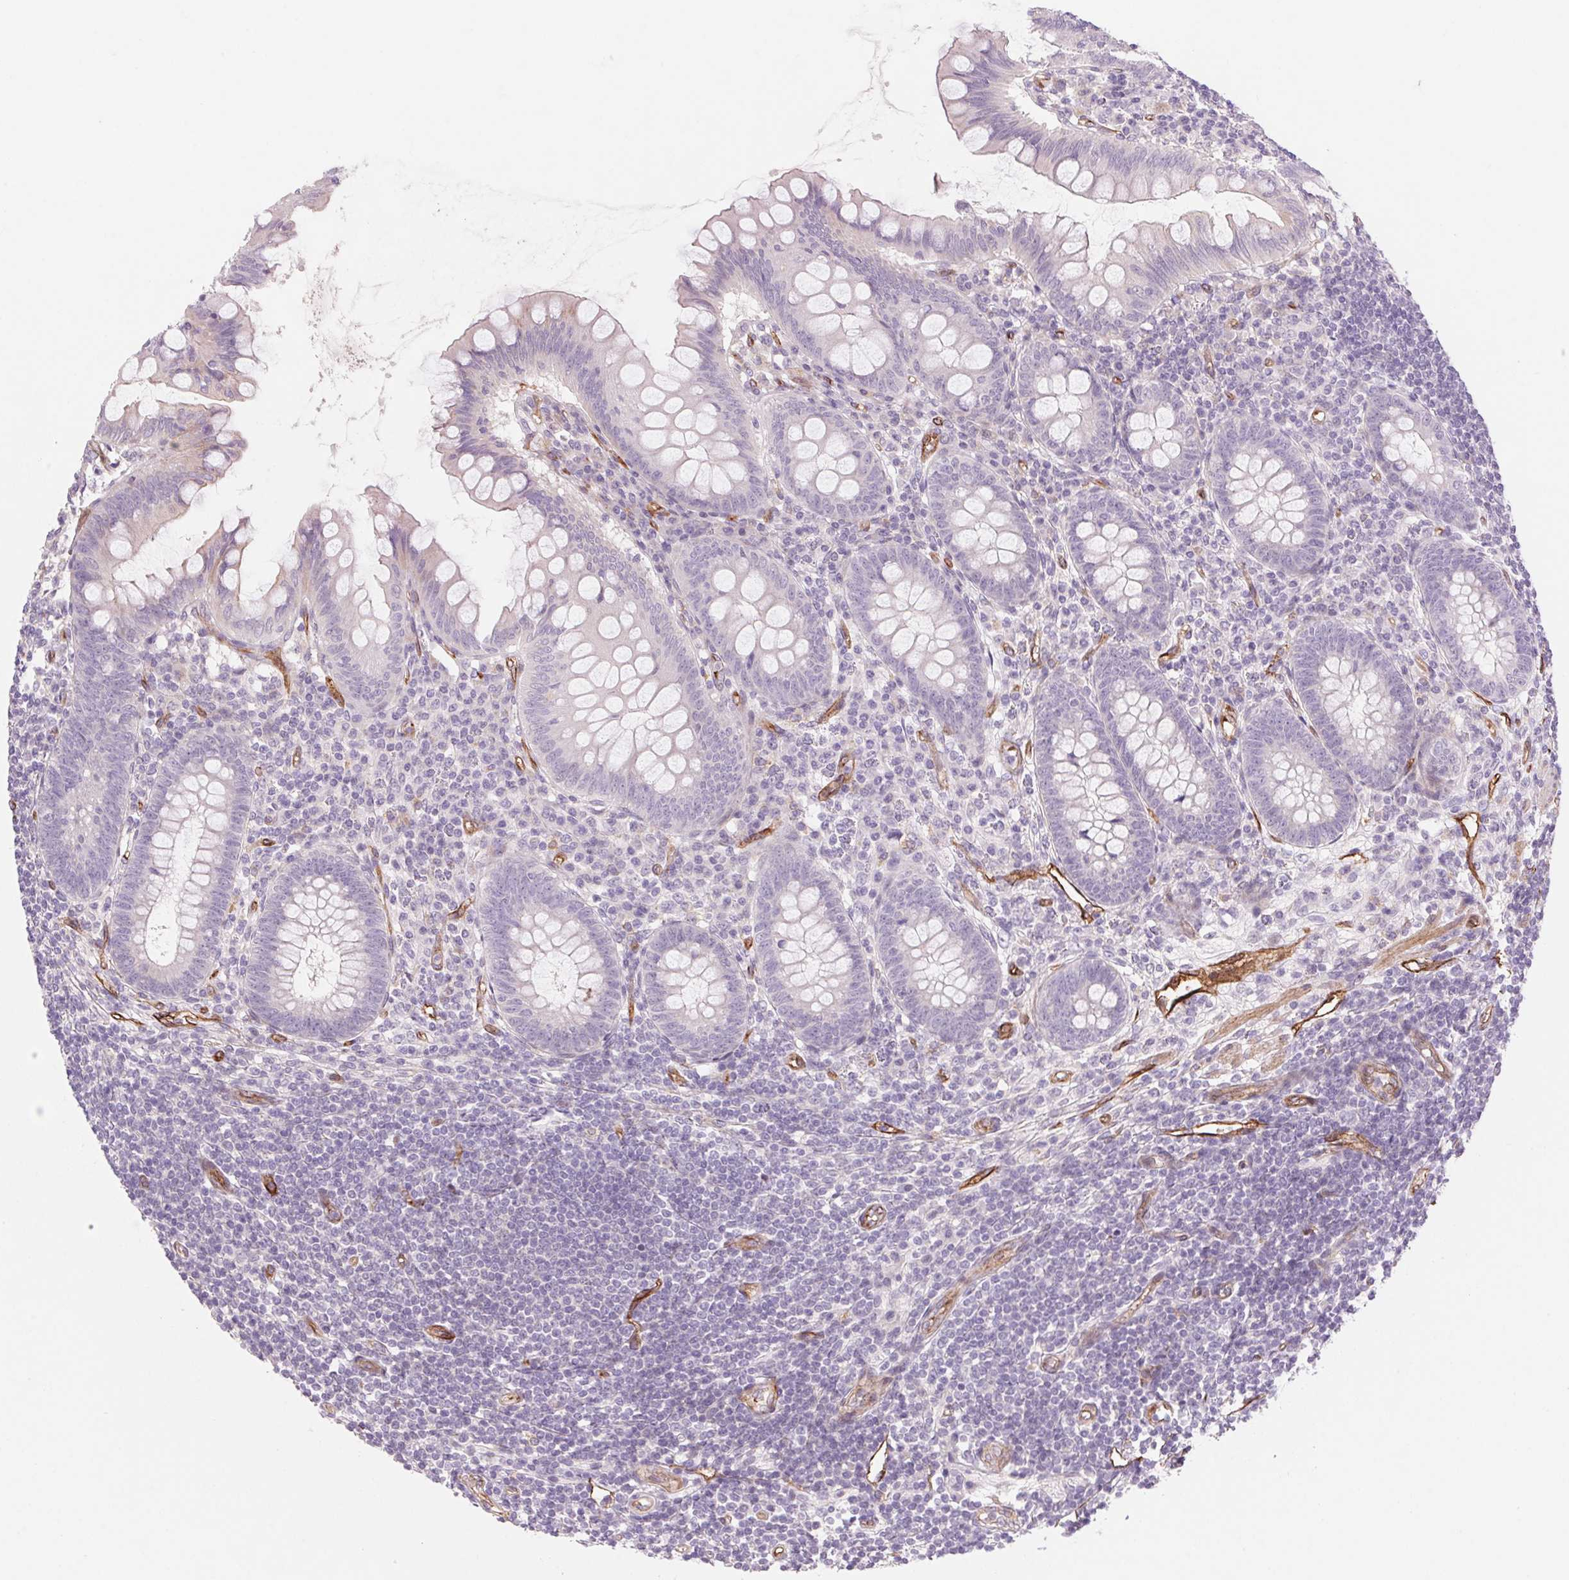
{"staining": {"intensity": "negative", "quantity": "none", "location": "none"}, "tissue": "appendix", "cell_type": "Glandular cells", "image_type": "normal", "snomed": [{"axis": "morphology", "description": "Normal tissue, NOS"}, {"axis": "topography", "description": "Appendix"}], "caption": "IHC of unremarkable human appendix demonstrates no staining in glandular cells.", "gene": "MS4A13", "patient": {"sex": "female", "age": 57}}